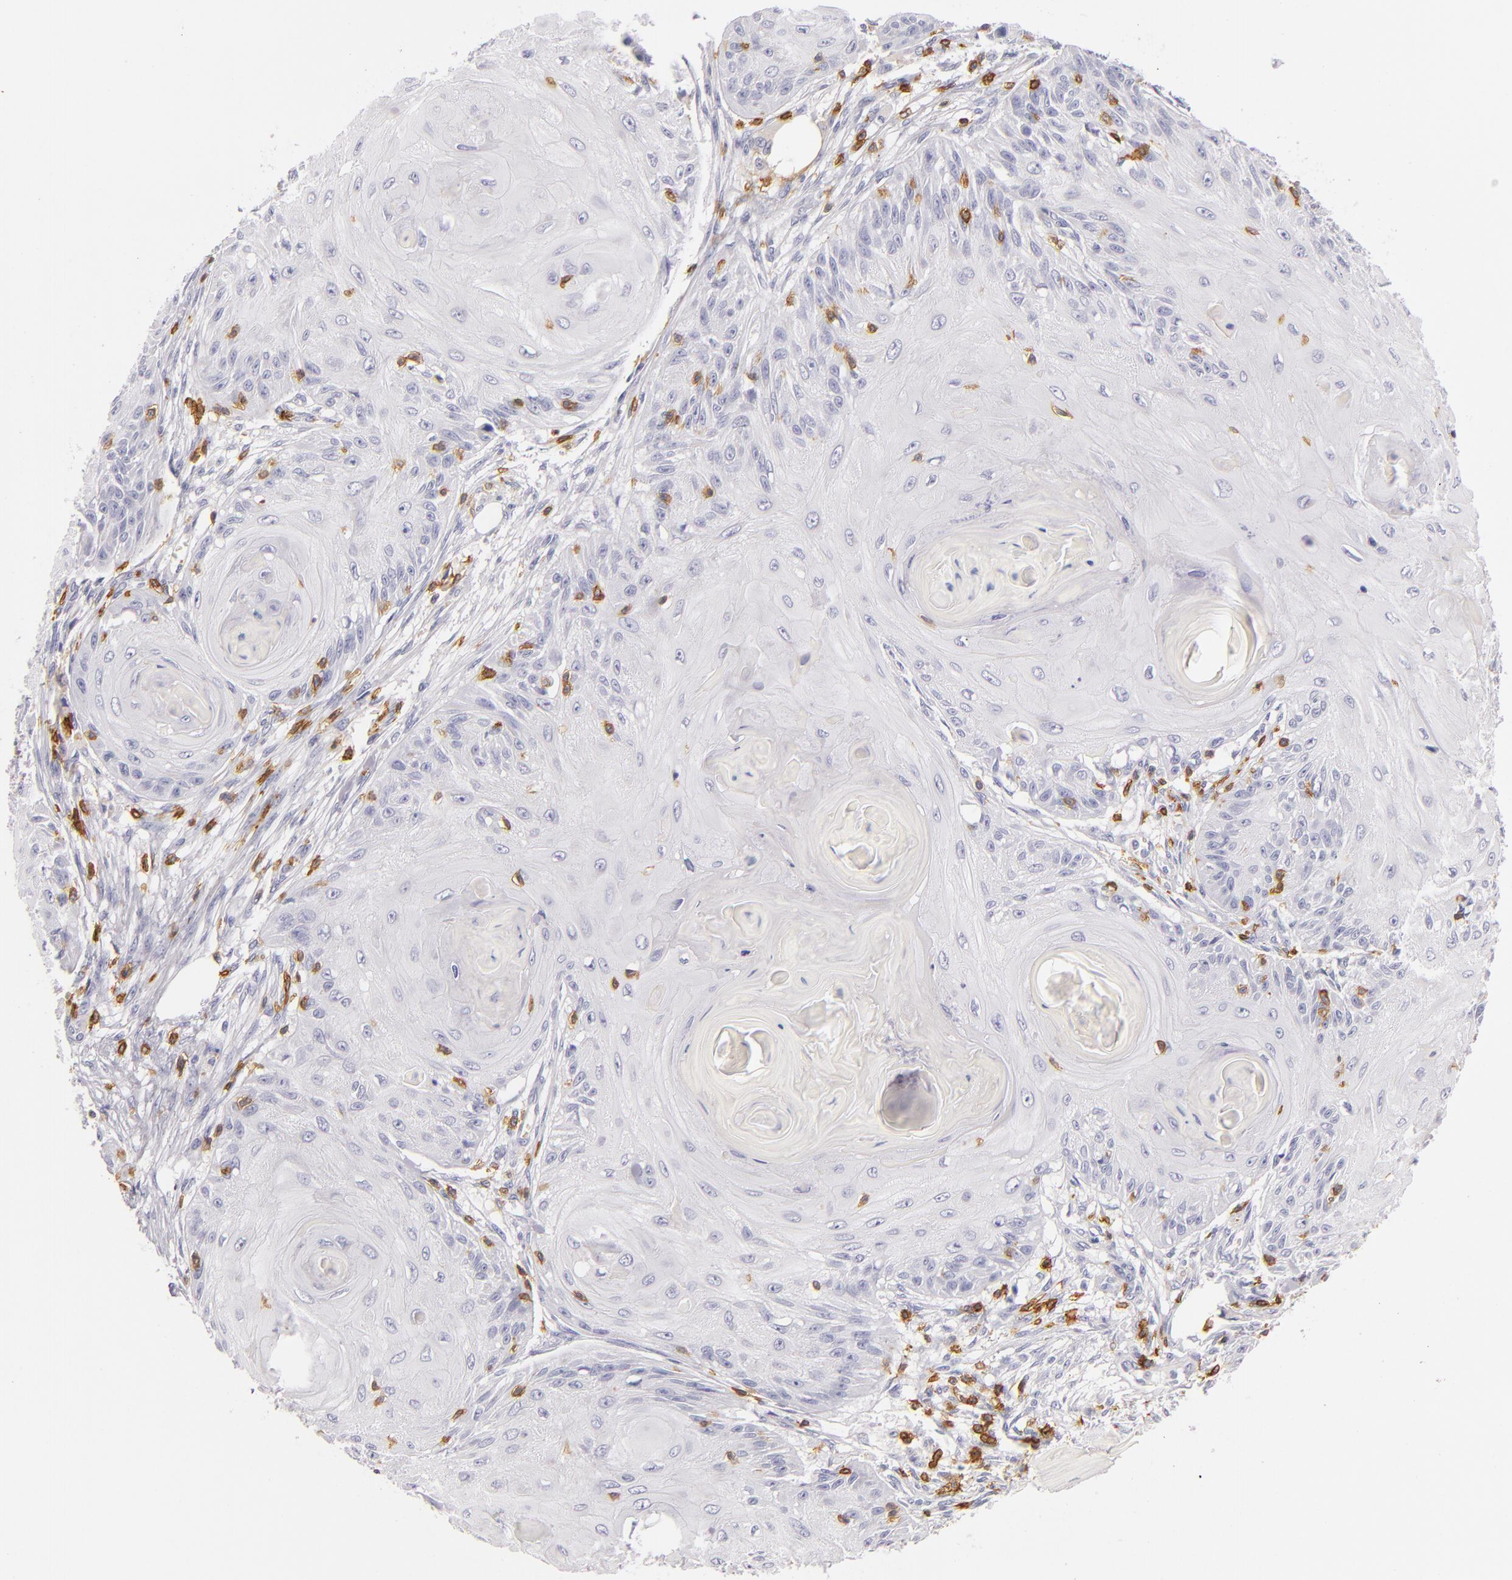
{"staining": {"intensity": "negative", "quantity": "none", "location": "none"}, "tissue": "skin cancer", "cell_type": "Tumor cells", "image_type": "cancer", "snomed": [{"axis": "morphology", "description": "Squamous cell carcinoma, NOS"}, {"axis": "topography", "description": "Skin"}], "caption": "DAB immunohistochemical staining of skin squamous cell carcinoma shows no significant positivity in tumor cells.", "gene": "LAT", "patient": {"sex": "female", "age": 88}}